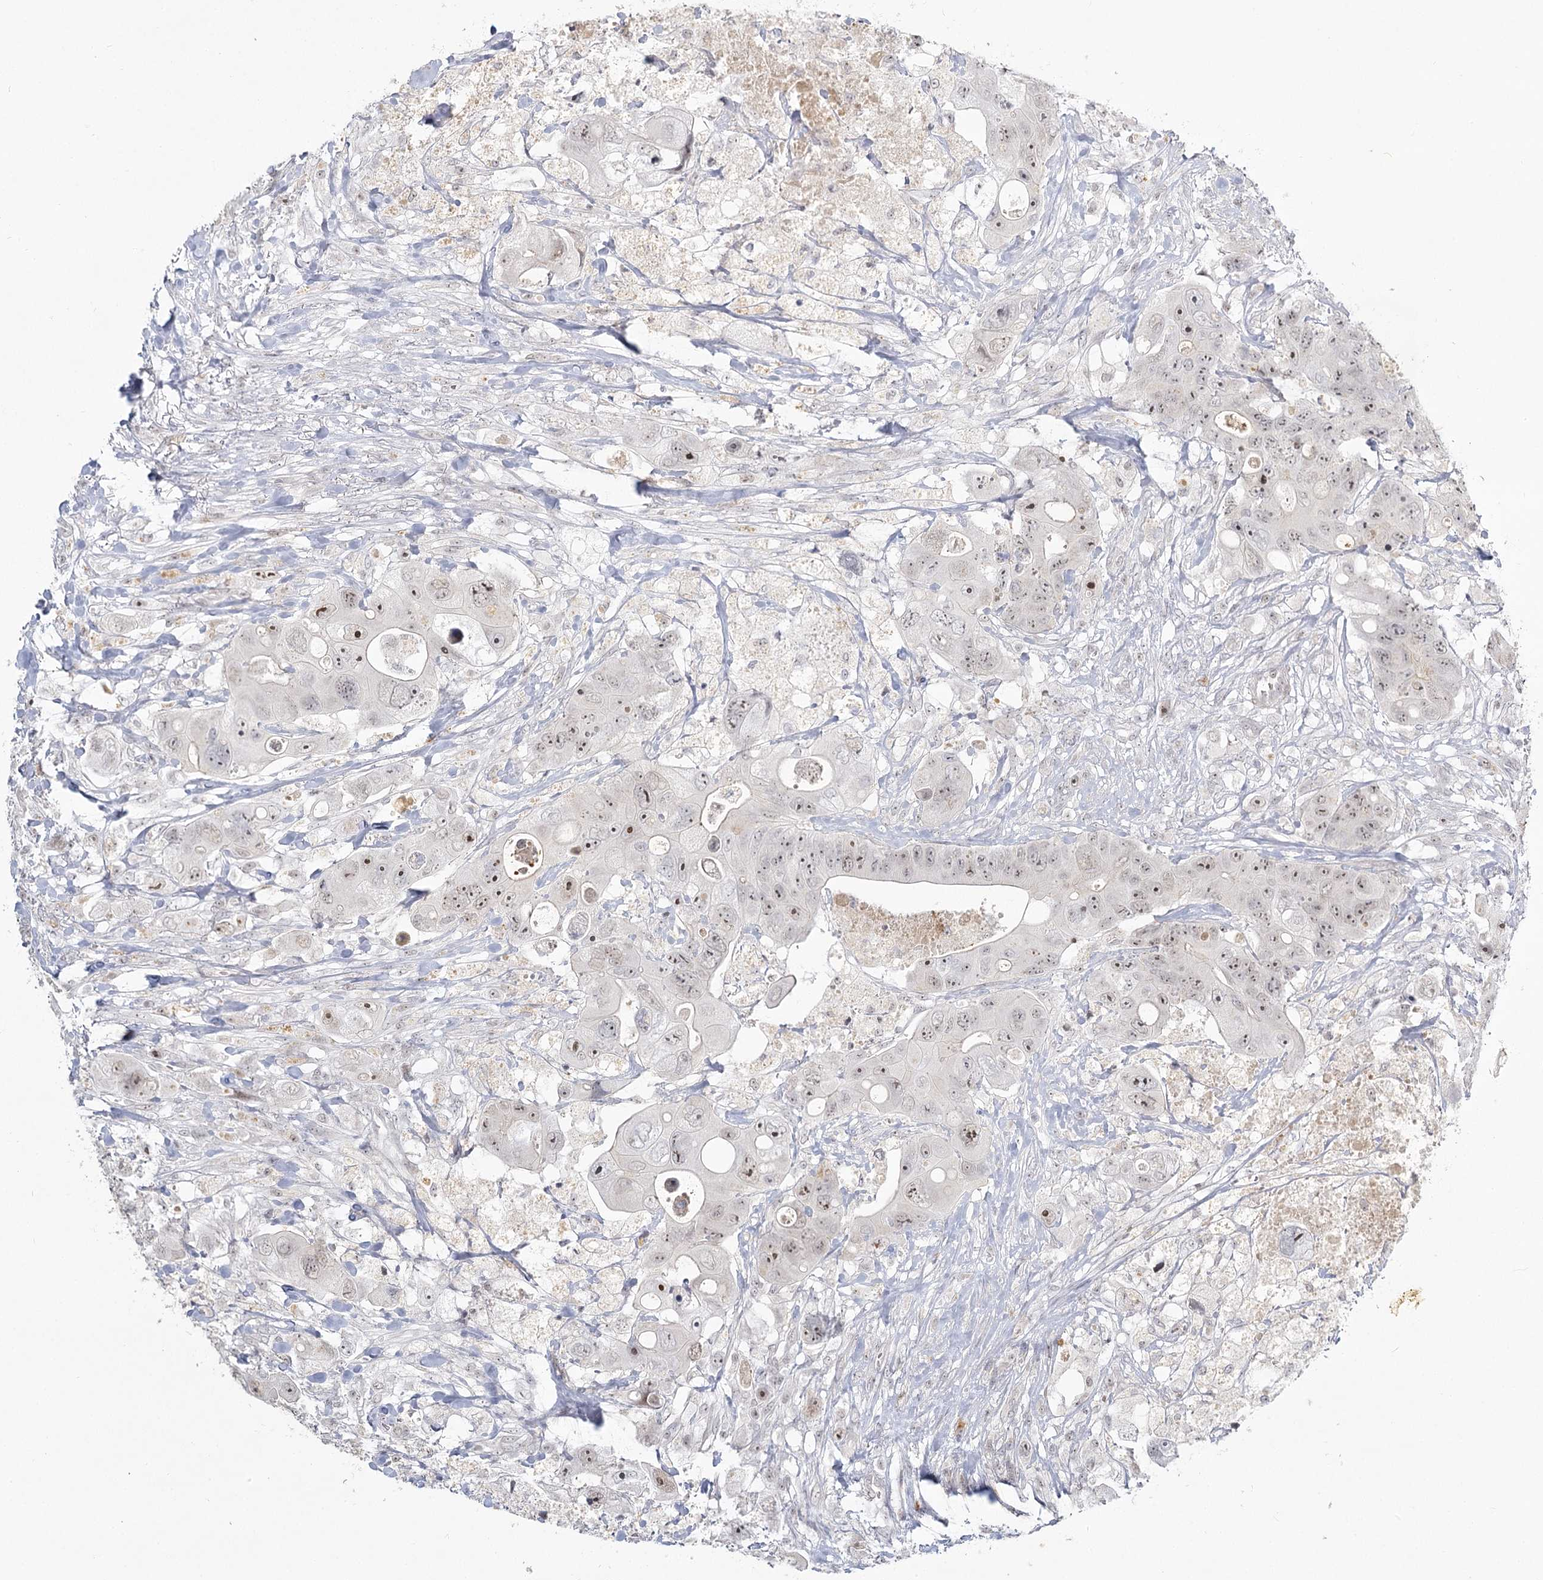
{"staining": {"intensity": "weak", "quantity": "25%-75%", "location": "nuclear"}, "tissue": "colorectal cancer", "cell_type": "Tumor cells", "image_type": "cancer", "snomed": [{"axis": "morphology", "description": "Adenocarcinoma, NOS"}, {"axis": "topography", "description": "Colon"}], "caption": "Weak nuclear staining is identified in approximately 25%-75% of tumor cells in colorectal adenocarcinoma. (DAB (3,3'-diaminobenzidine) = brown stain, brightfield microscopy at high magnification).", "gene": "EXOSC7", "patient": {"sex": "female", "age": 46}}